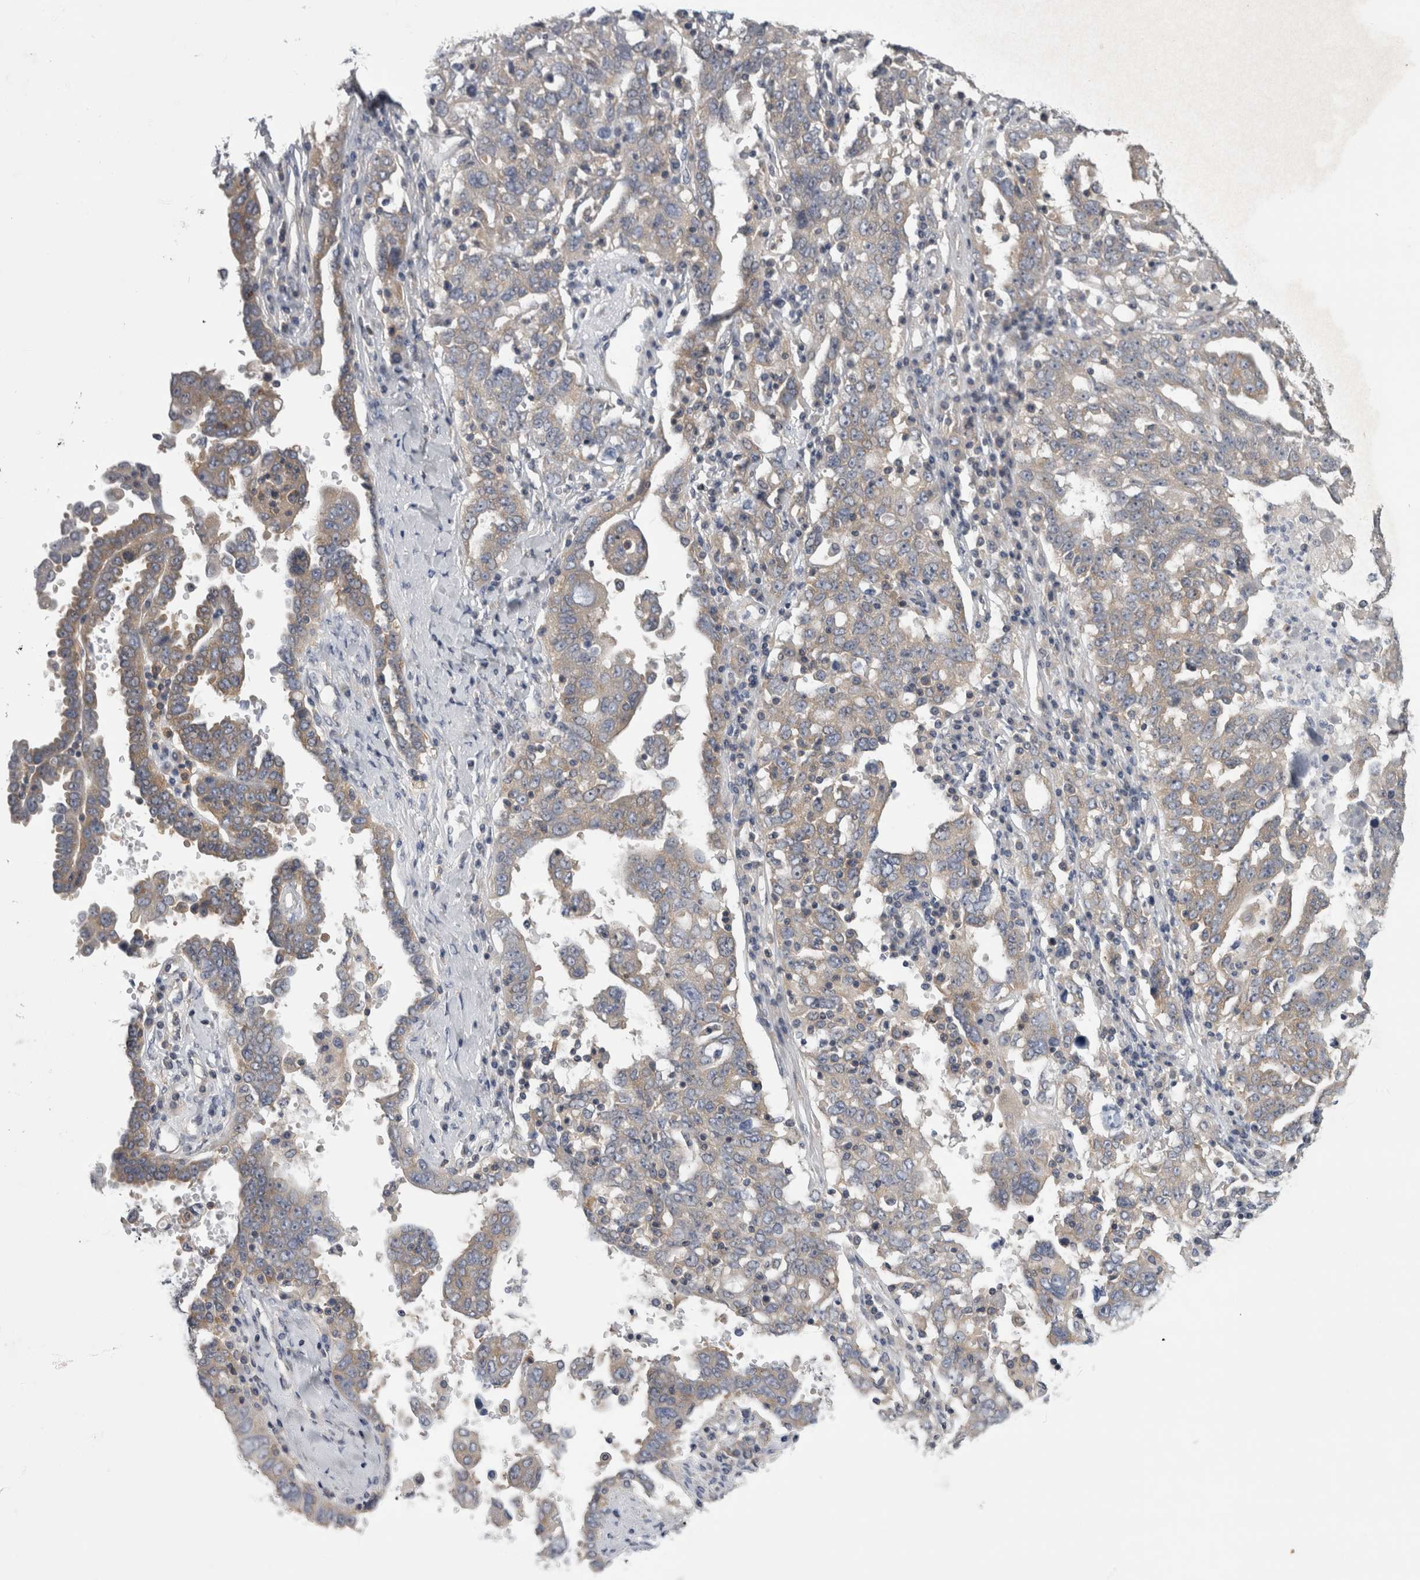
{"staining": {"intensity": "weak", "quantity": ">75%", "location": "cytoplasmic/membranous"}, "tissue": "ovarian cancer", "cell_type": "Tumor cells", "image_type": "cancer", "snomed": [{"axis": "morphology", "description": "Carcinoma, endometroid"}, {"axis": "topography", "description": "Ovary"}], "caption": "Protein analysis of ovarian endometroid carcinoma tissue demonstrates weak cytoplasmic/membranous expression in about >75% of tumor cells.", "gene": "PRRC2C", "patient": {"sex": "female", "age": 62}}